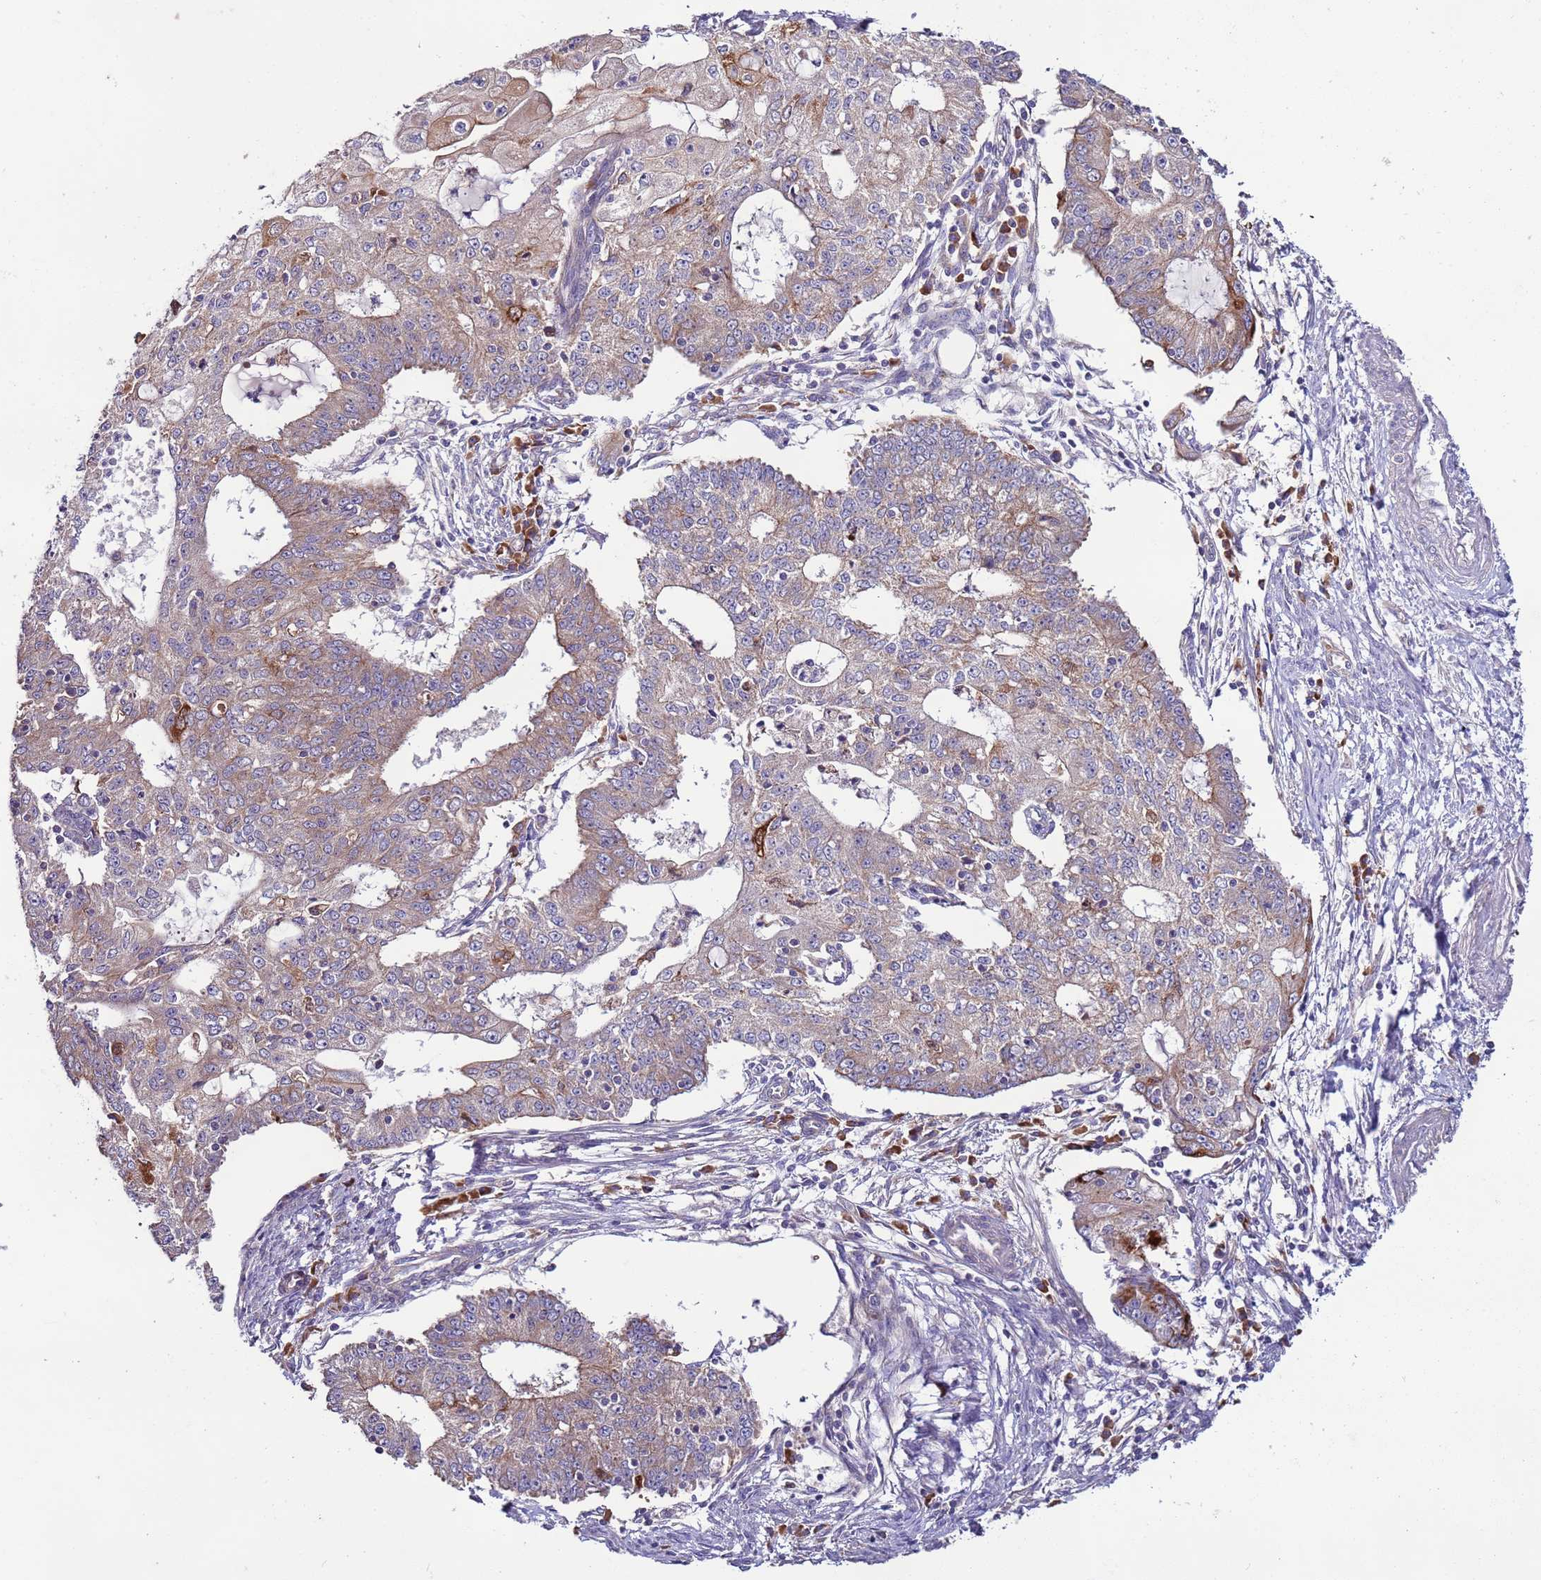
{"staining": {"intensity": "moderate", "quantity": "<25%", "location": "cytoplasmic/membranous,nuclear"}, "tissue": "endometrial cancer", "cell_type": "Tumor cells", "image_type": "cancer", "snomed": [{"axis": "morphology", "description": "Adenocarcinoma, NOS"}, {"axis": "topography", "description": "Endometrium"}], "caption": "Immunohistochemistry (IHC) photomicrograph of neoplastic tissue: endometrial cancer stained using IHC exhibits low levels of moderate protein expression localized specifically in the cytoplasmic/membranous and nuclear of tumor cells, appearing as a cytoplasmic/membranous and nuclear brown color.", "gene": "SPCS1", "patient": {"sex": "female", "age": 56}}